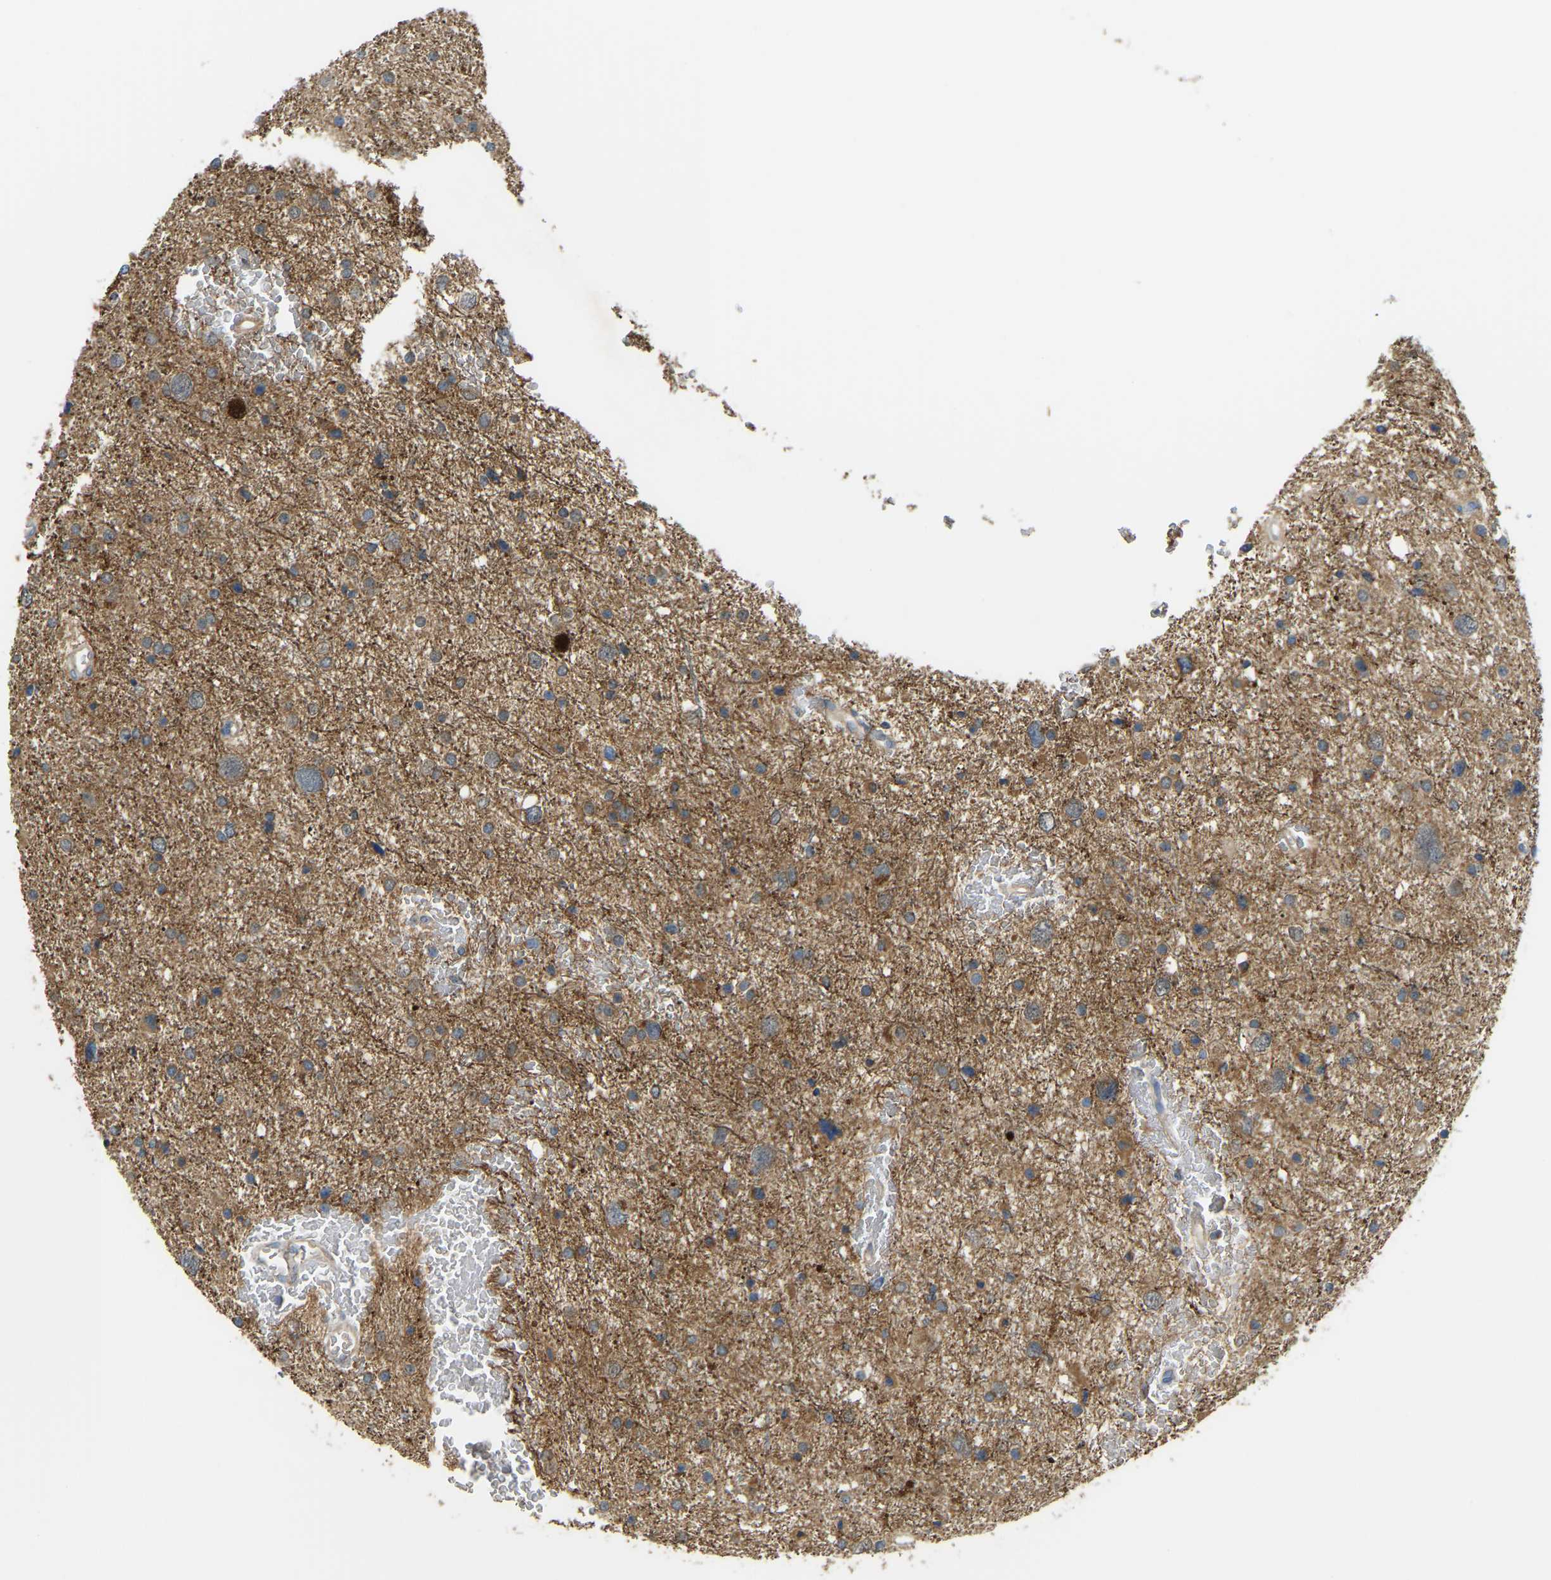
{"staining": {"intensity": "moderate", "quantity": ">75%", "location": "cytoplasmic/membranous"}, "tissue": "glioma", "cell_type": "Tumor cells", "image_type": "cancer", "snomed": [{"axis": "morphology", "description": "Glioma, malignant, Low grade"}, {"axis": "topography", "description": "Brain"}], "caption": "Low-grade glioma (malignant) stained with a protein marker displays moderate staining in tumor cells.", "gene": "GDA", "patient": {"sex": "female", "age": 37}}